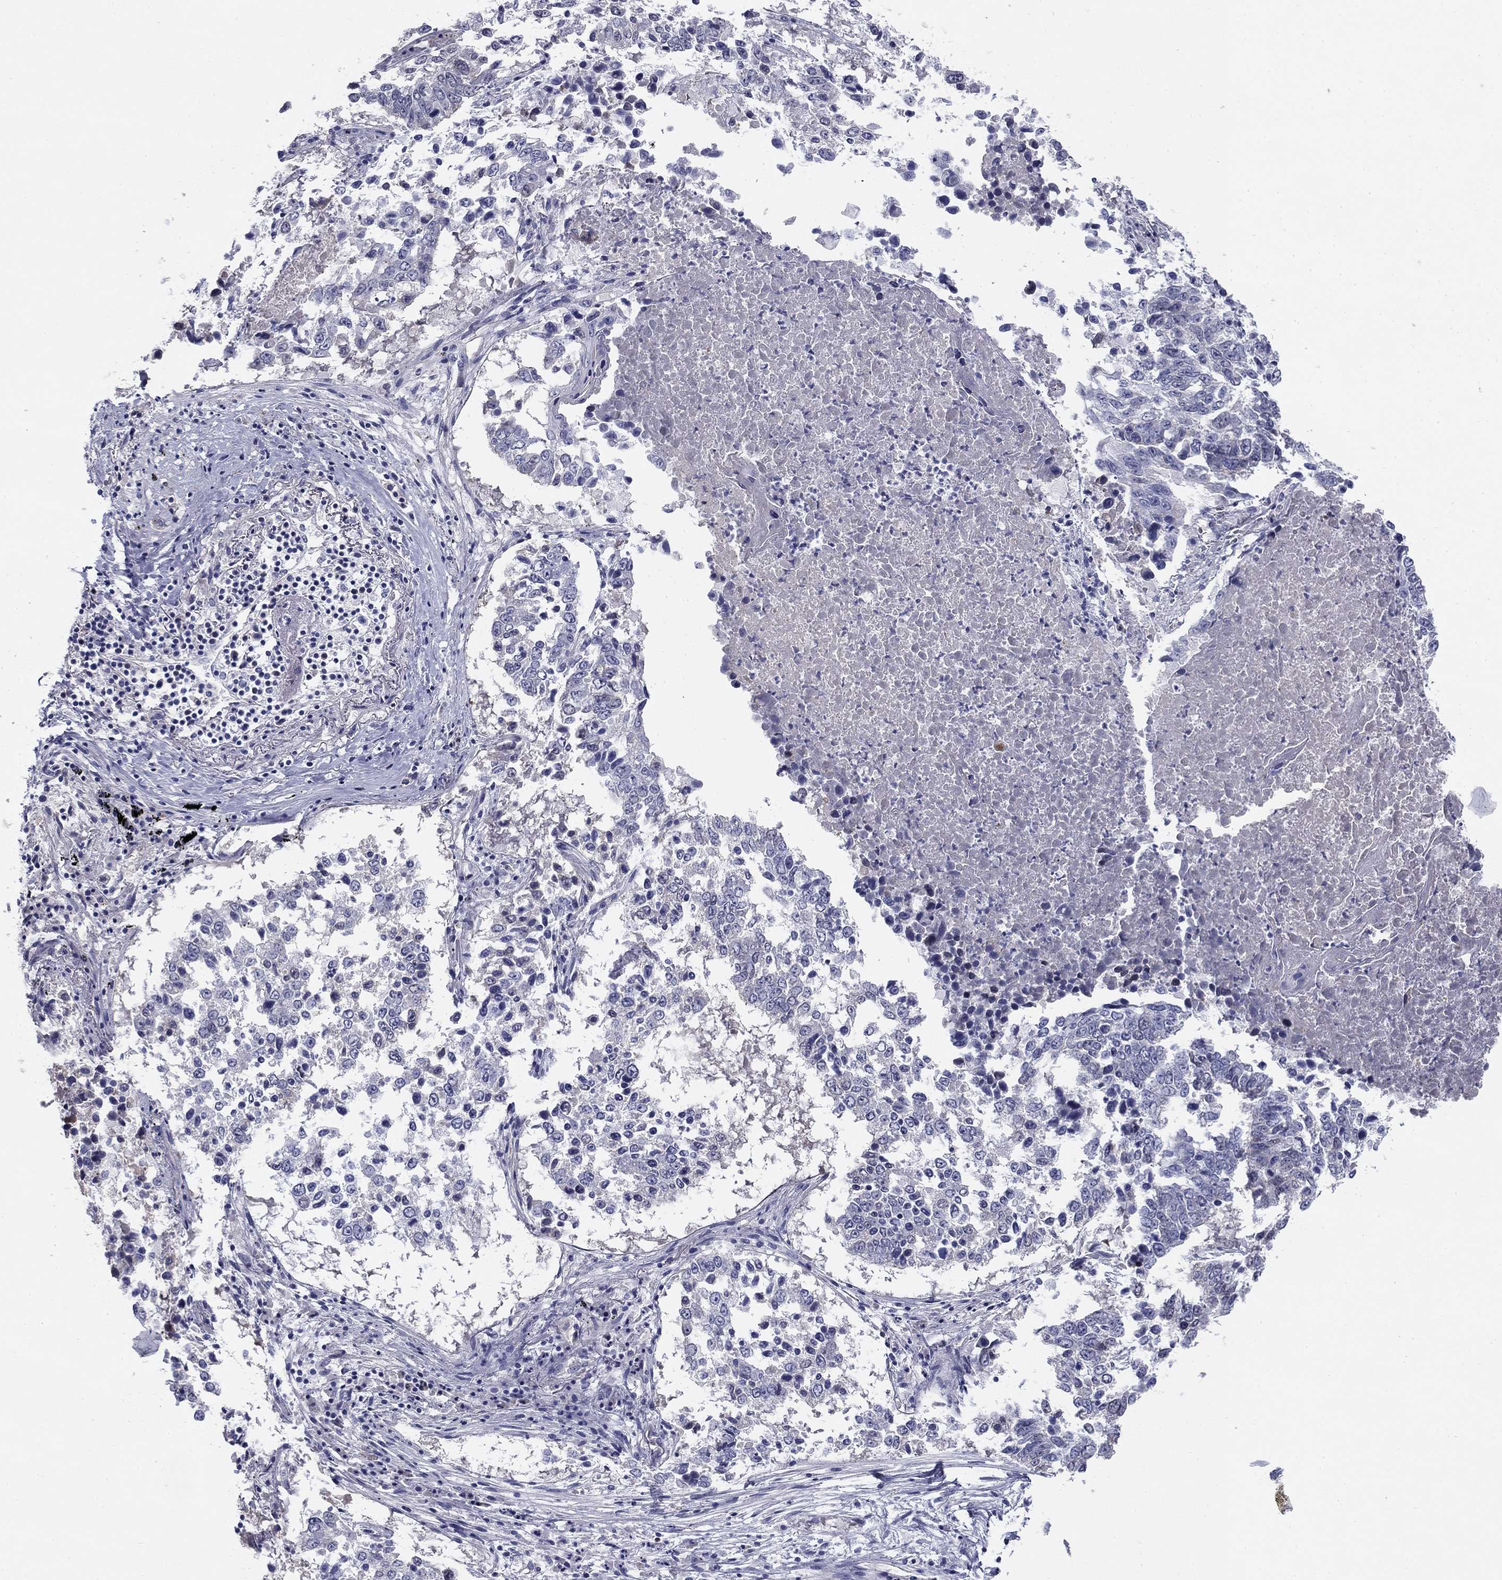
{"staining": {"intensity": "negative", "quantity": "none", "location": "none"}, "tissue": "lung cancer", "cell_type": "Tumor cells", "image_type": "cancer", "snomed": [{"axis": "morphology", "description": "Squamous cell carcinoma, NOS"}, {"axis": "topography", "description": "Lung"}], "caption": "This is a image of immunohistochemistry (IHC) staining of lung cancer, which shows no positivity in tumor cells.", "gene": "CPLX4", "patient": {"sex": "male", "age": 82}}